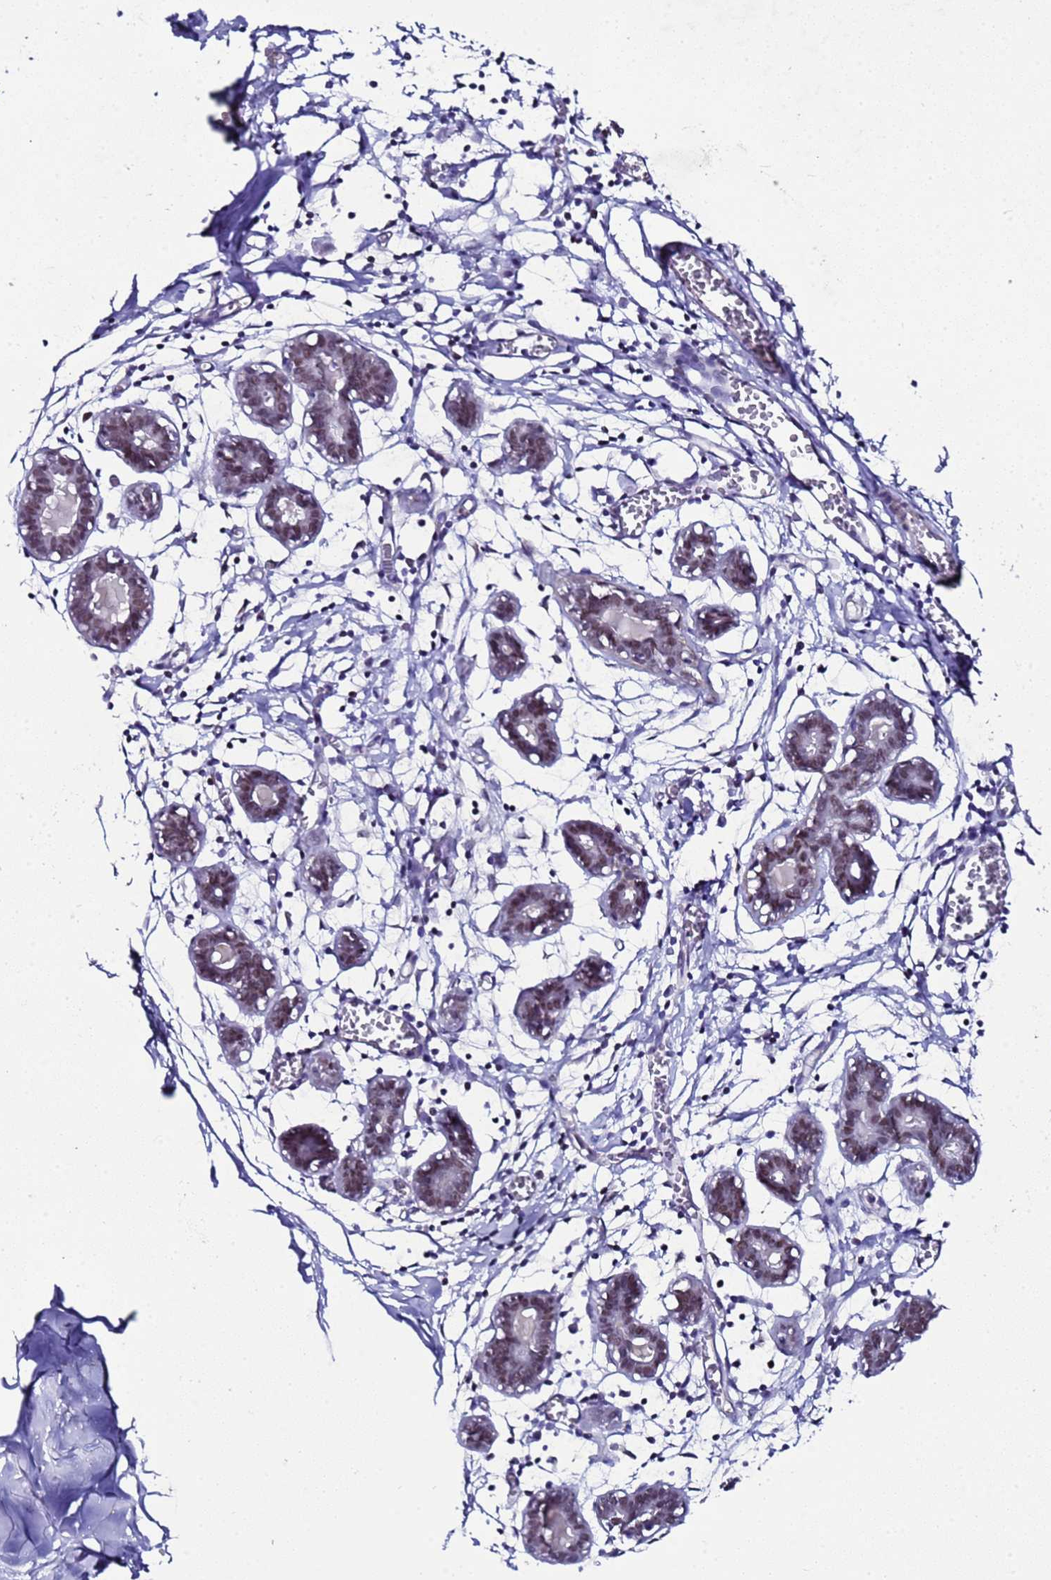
{"staining": {"intensity": "weak", "quantity": "<25%", "location": "nuclear"}, "tissue": "breast", "cell_type": "Adipocytes", "image_type": "normal", "snomed": [{"axis": "morphology", "description": "Normal tissue, NOS"}, {"axis": "topography", "description": "Breast"}], "caption": "Photomicrograph shows no significant protein expression in adipocytes of unremarkable breast.", "gene": "BCL7A", "patient": {"sex": "female", "age": 27}}